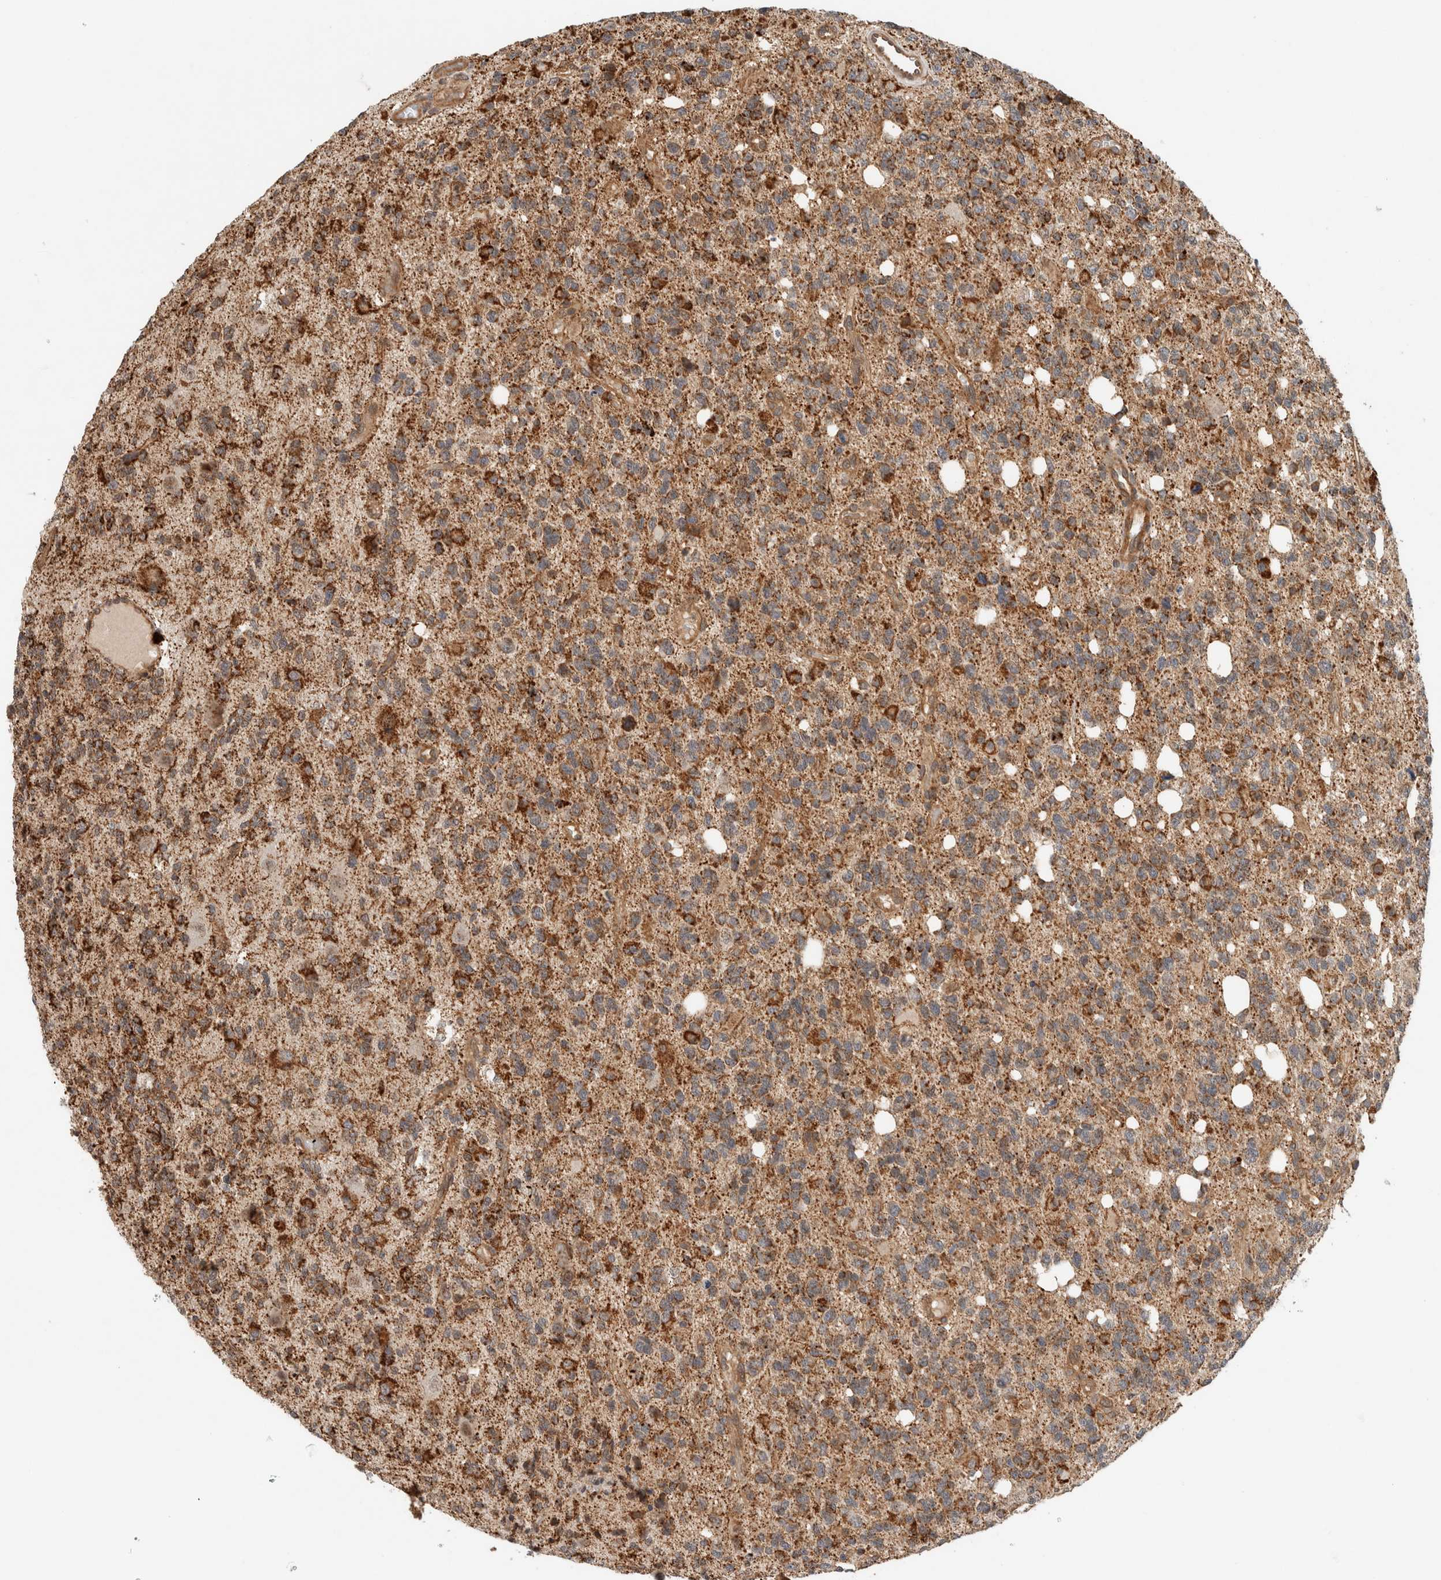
{"staining": {"intensity": "moderate", "quantity": ">75%", "location": "cytoplasmic/membranous"}, "tissue": "glioma", "cell_type": "Tumor cells", "image_type": "cancer", "snomed": [{"axis": "morphology", "description": "Glioma, malignant, High grade"}, {"axis": "topography", "description": "Brain"}], "caption": "This photomicrograph exhibits immunohistochemistry (IHC) staining of malignant glioma (high-grade), with medium moderate cytoplasmic/membranous expression in approximately >75% of tumor cells.", "gene": "CAAP1", "patient": {"sex": "female", "age": 62}}